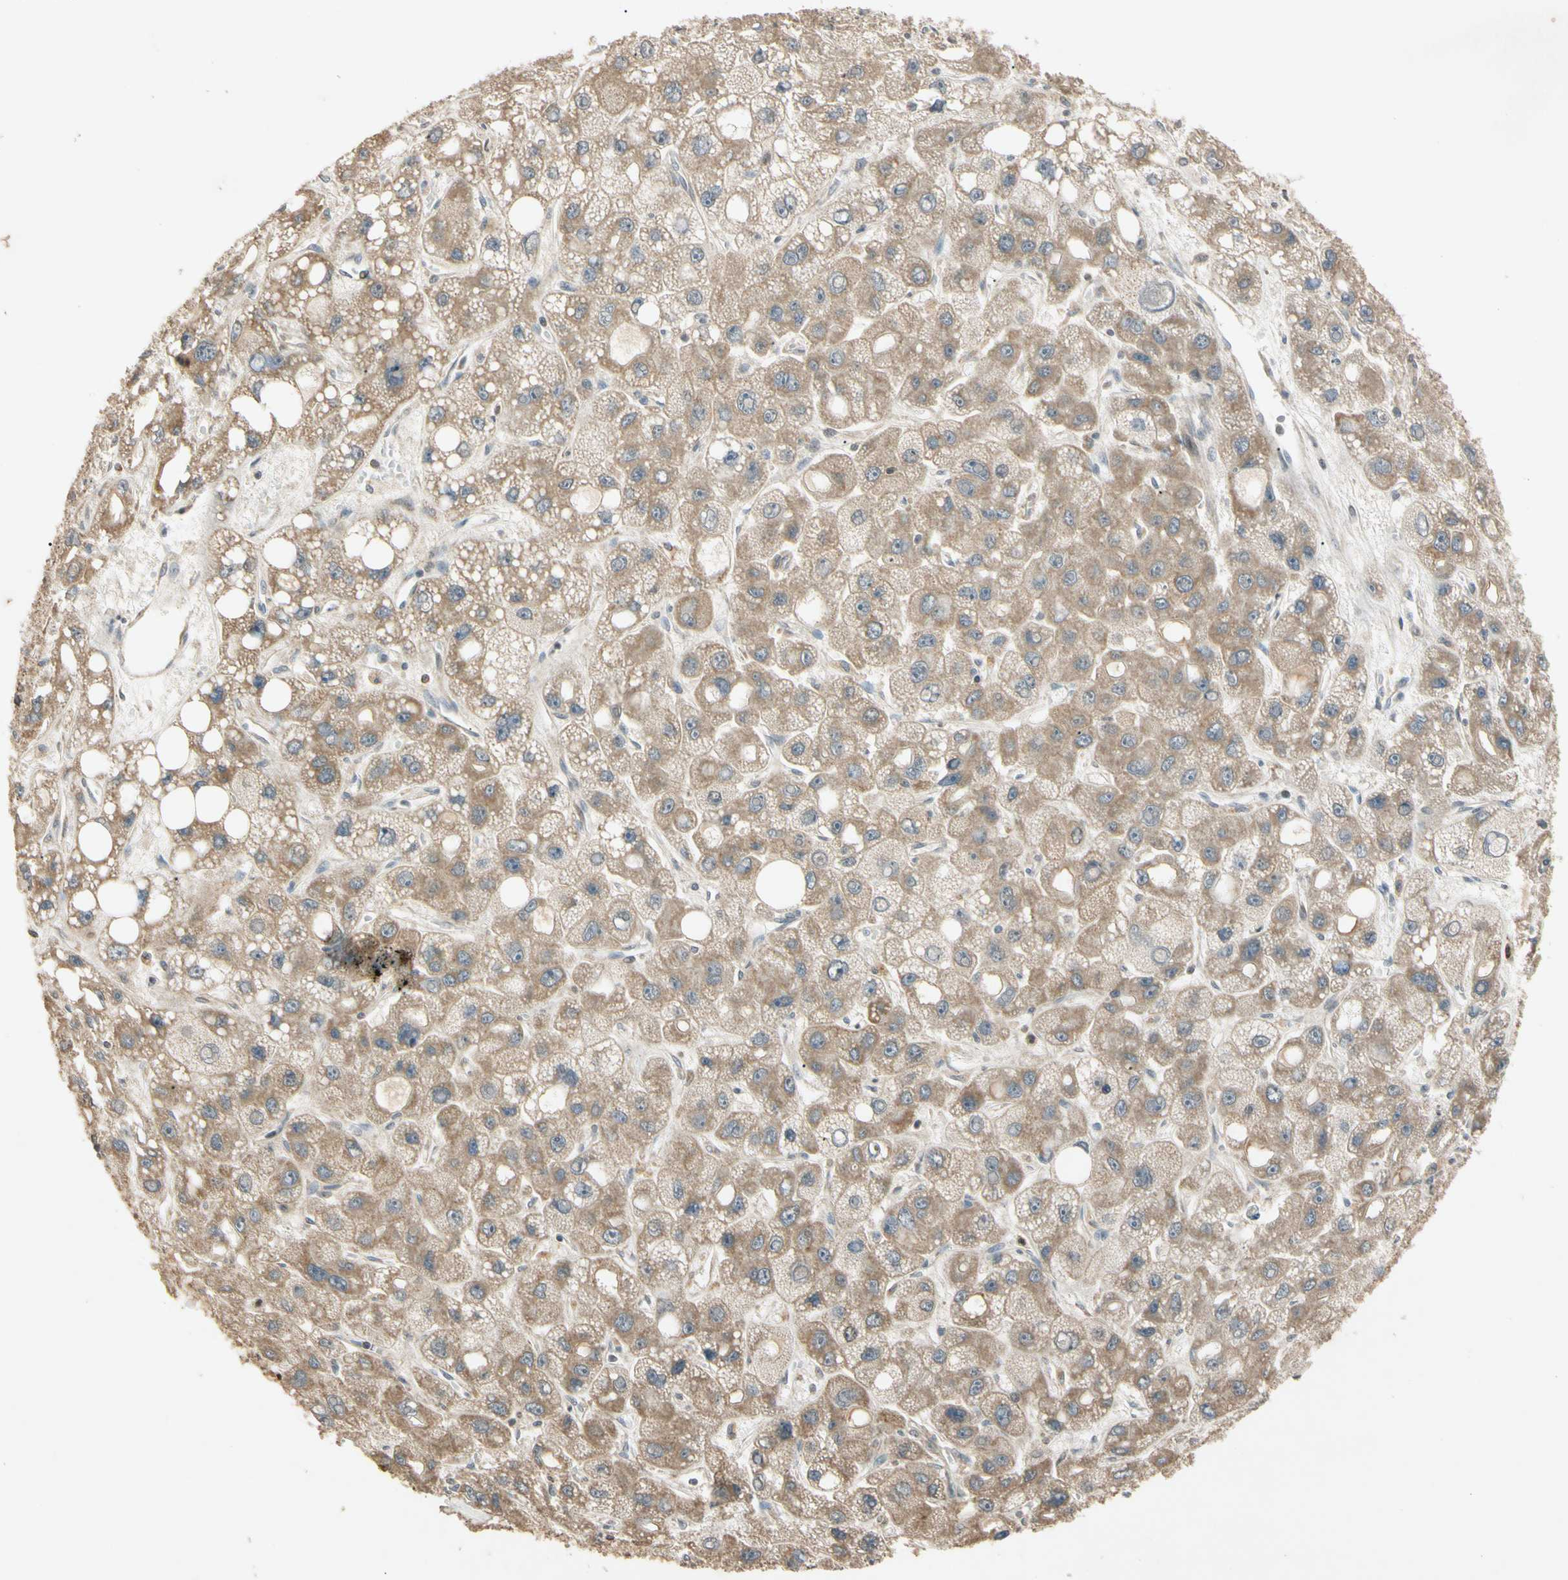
{"staining": {"intensity": "moderate", "quantity": ">75%", "location": "cytoplasmic/membranous"}, "tissue": "liver cancer", "cell_type": "Tumor cells", "image_type": "cancer", "snomed": [{"axis": "morphology", "description": "Carcinoma, Hepatocellular, NOS"}, {"axis": "topography", "description": "Liver"}], "caption": "Immunohistochemical staining of human hepatocellular carcinoma (liver) reveals medium levels of moderate cytoplasmic/membranous protein staining in approximately >75% of tumor cells.", "gene": "PRDX5", "patient": {"sex": "male", "age": 55}}